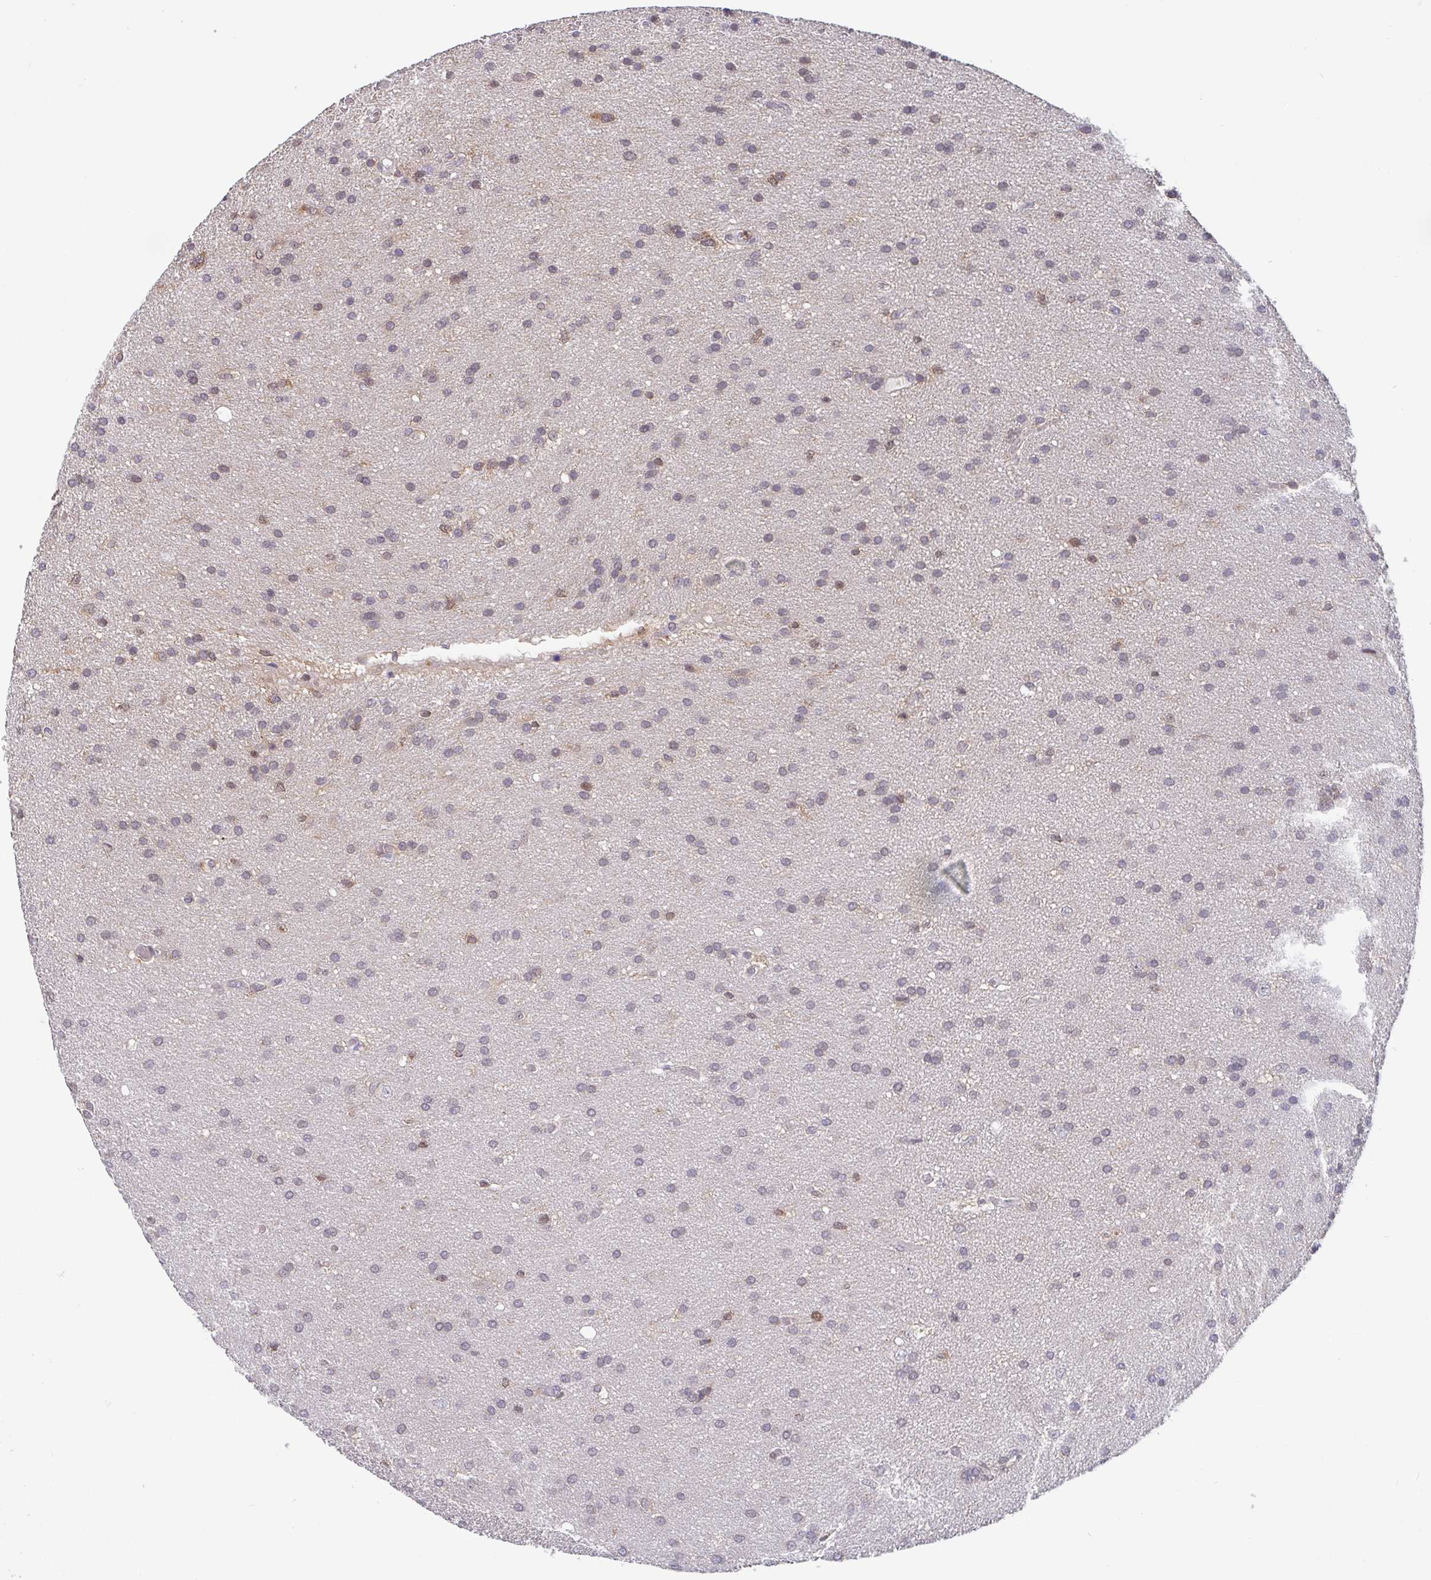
{"staining": {"intensity": "weak", "quantity": "25%-75%", "location": "cytoplasmic/membranous"}, "tissue": "glioma", "cell_type": "Tumor cells", "image_type": "cancer", "snomed": [{"axis": "morphology", "description": "Glioma, malignant, Low grade"}, {"axis": "topography", "description": "Brain"}], "caption": "Malignant glioma (low-grade) stained for a protein exhibits weak cytoplasmic/membranous positivity in tumor cells.", "gene": "IDH1", "patient": {"sex": "female", "age": 54}}